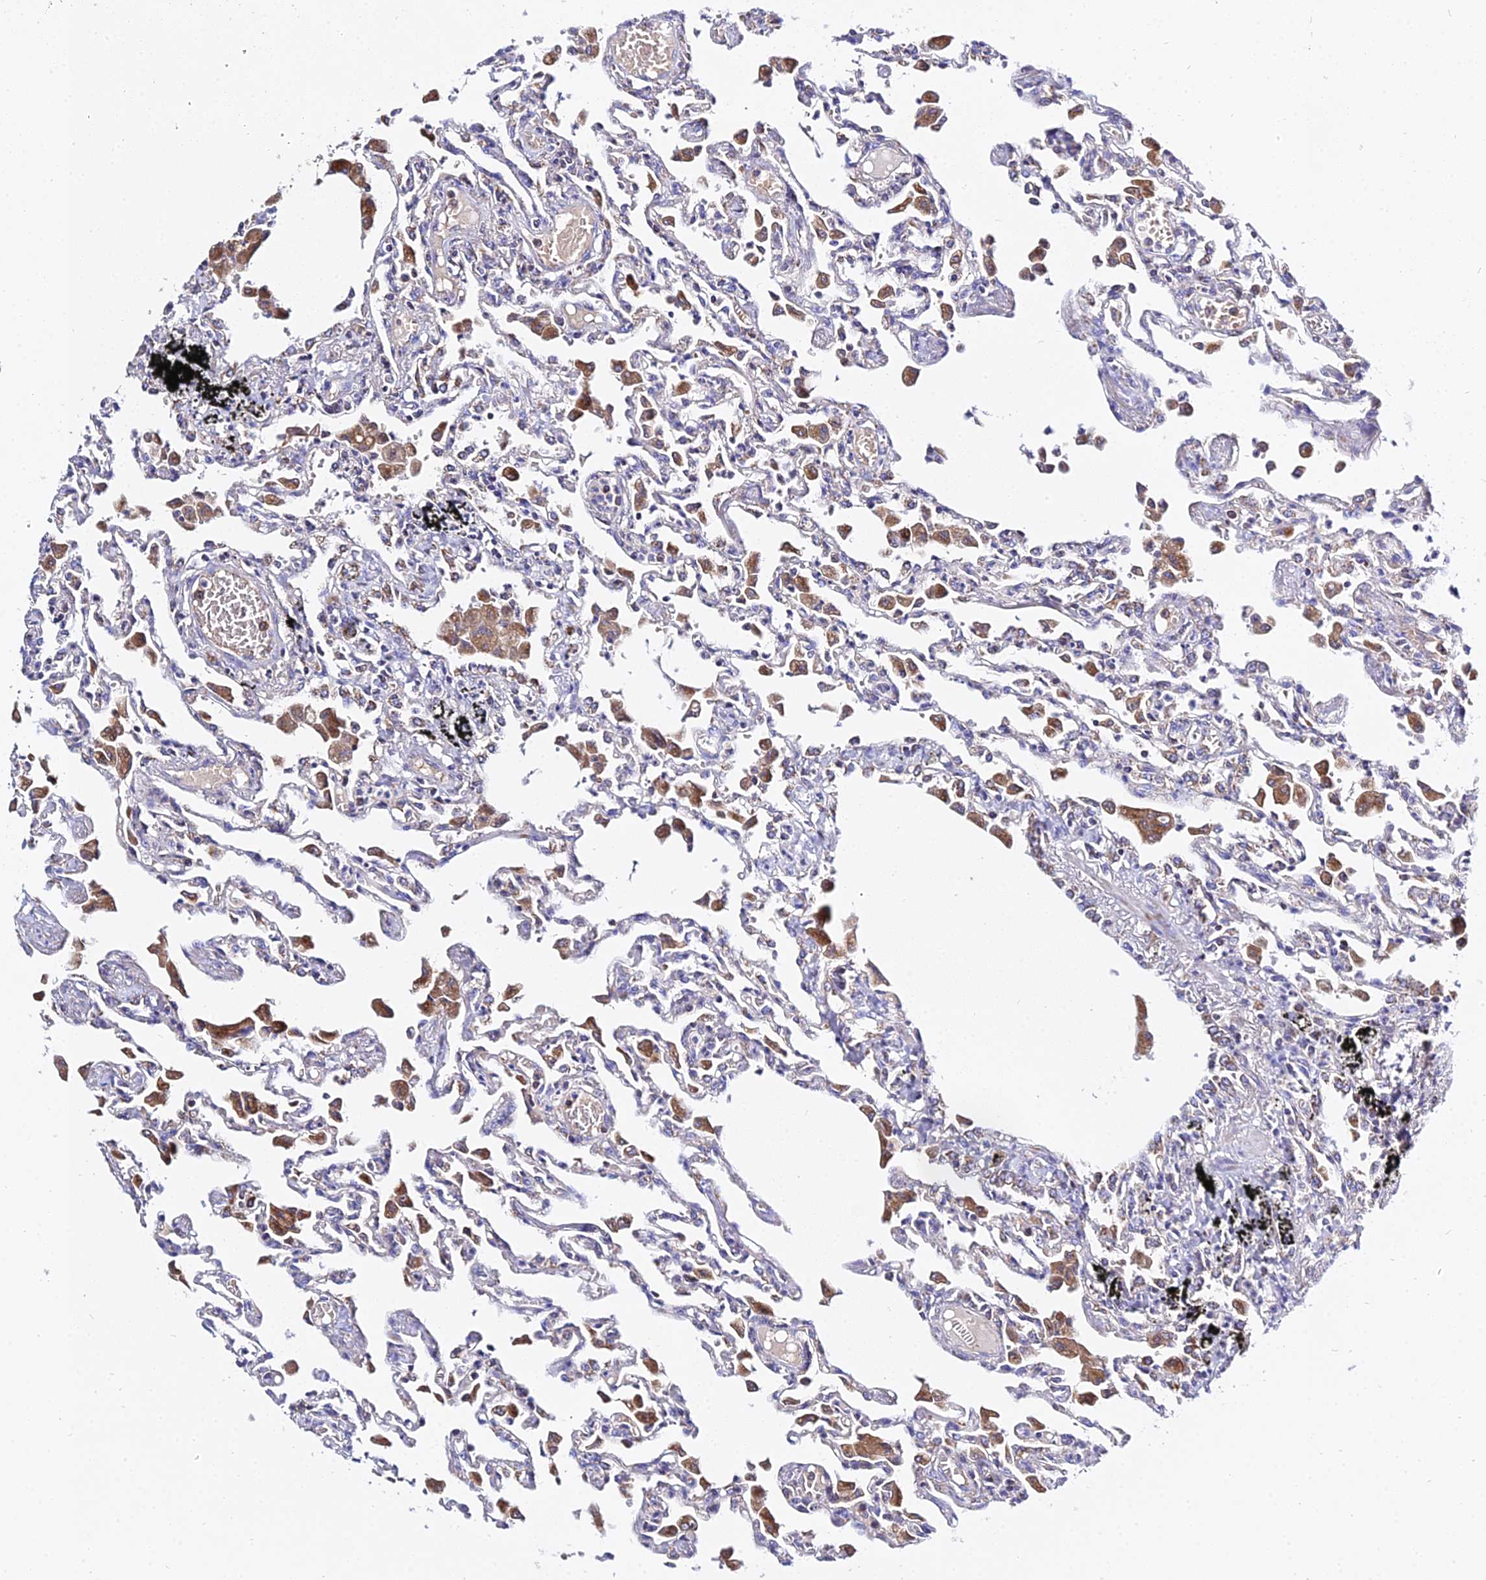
{"staining": {"intensity": "negative", "quantity": "none", "location": "none"}, "tissue": "lung", "cell_type": "Alveolar cells", "image_type": "normal", "snomed": [{"axis": "morphology", "description": "Normal tissue, NOS"}, {"axis": "topography", "description": "Bronchus"}, {"axis": "topography", "description": "Lung"}], "caption": "Immunohistochemical staining of normal lung exhibits no significant staining in alveolar cells.", "gene": "TYW5", "patient": {"sex": "female", "age": 49}}